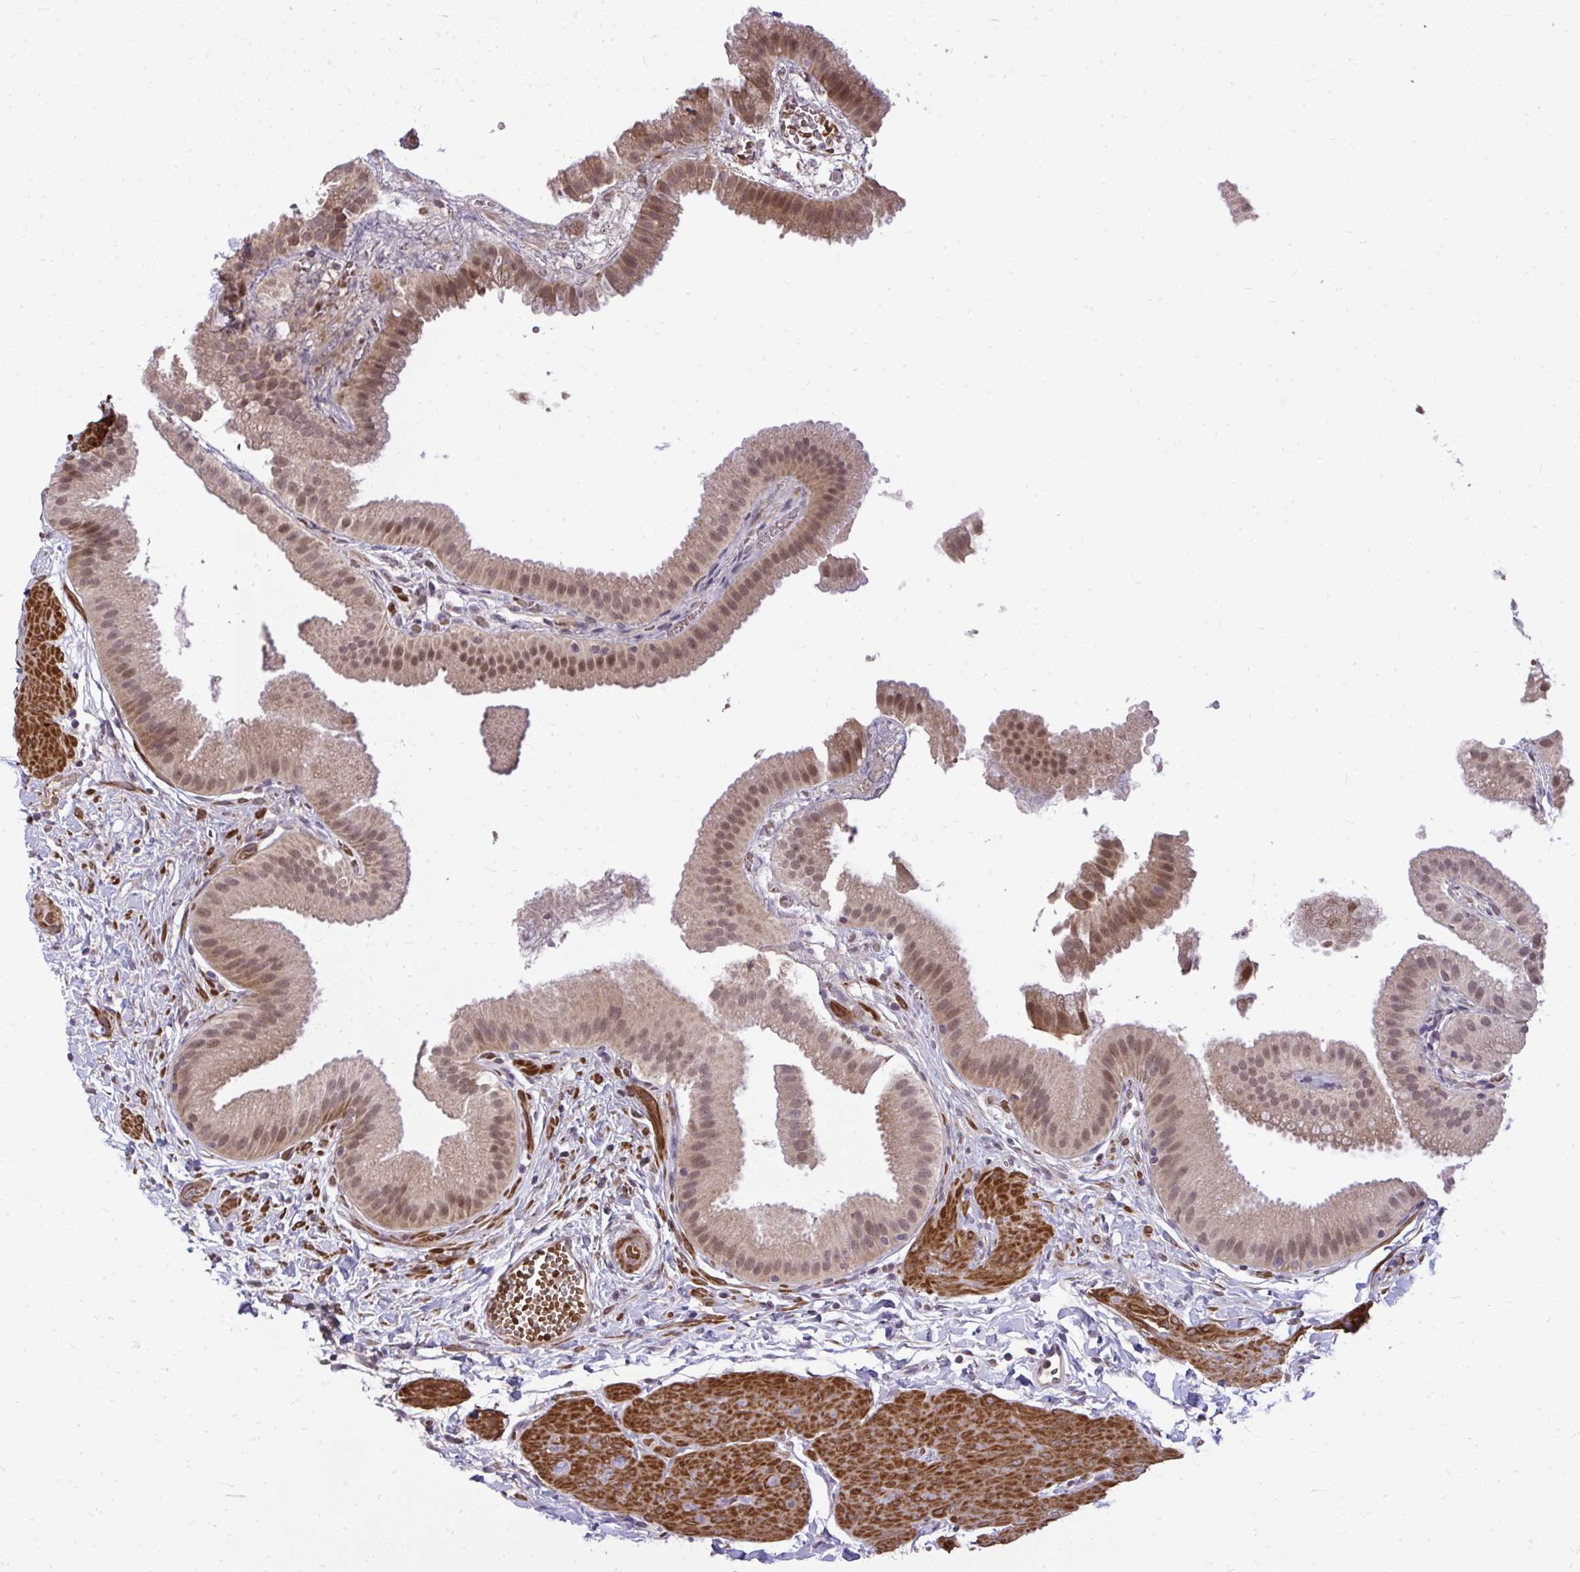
{"staining": {"intensity": "moderate", "quantity": "25%-75%", "location": "cytoplasmic/membranous,nuclear"}, "tissue": "gallbladder", "cell_type": "Glandular cells", "image_type": "normal", "snomed": [{"axis": "morphology", "description": "Normal tissue, NOS"}, {"axis": "topography", "description": "Gallbladder"}], "caption": "Gallbladder was stained to show a protein in brown. There is medium levels of moderate cytoplasmic/membranous,nuclear staining in about 25%-75% of glandular cells. (DAB = brown stain, brightfield microscopy at high magnification).", "gene": "ZSCAN9", "patient": {"sex": "female", "age": 63}}